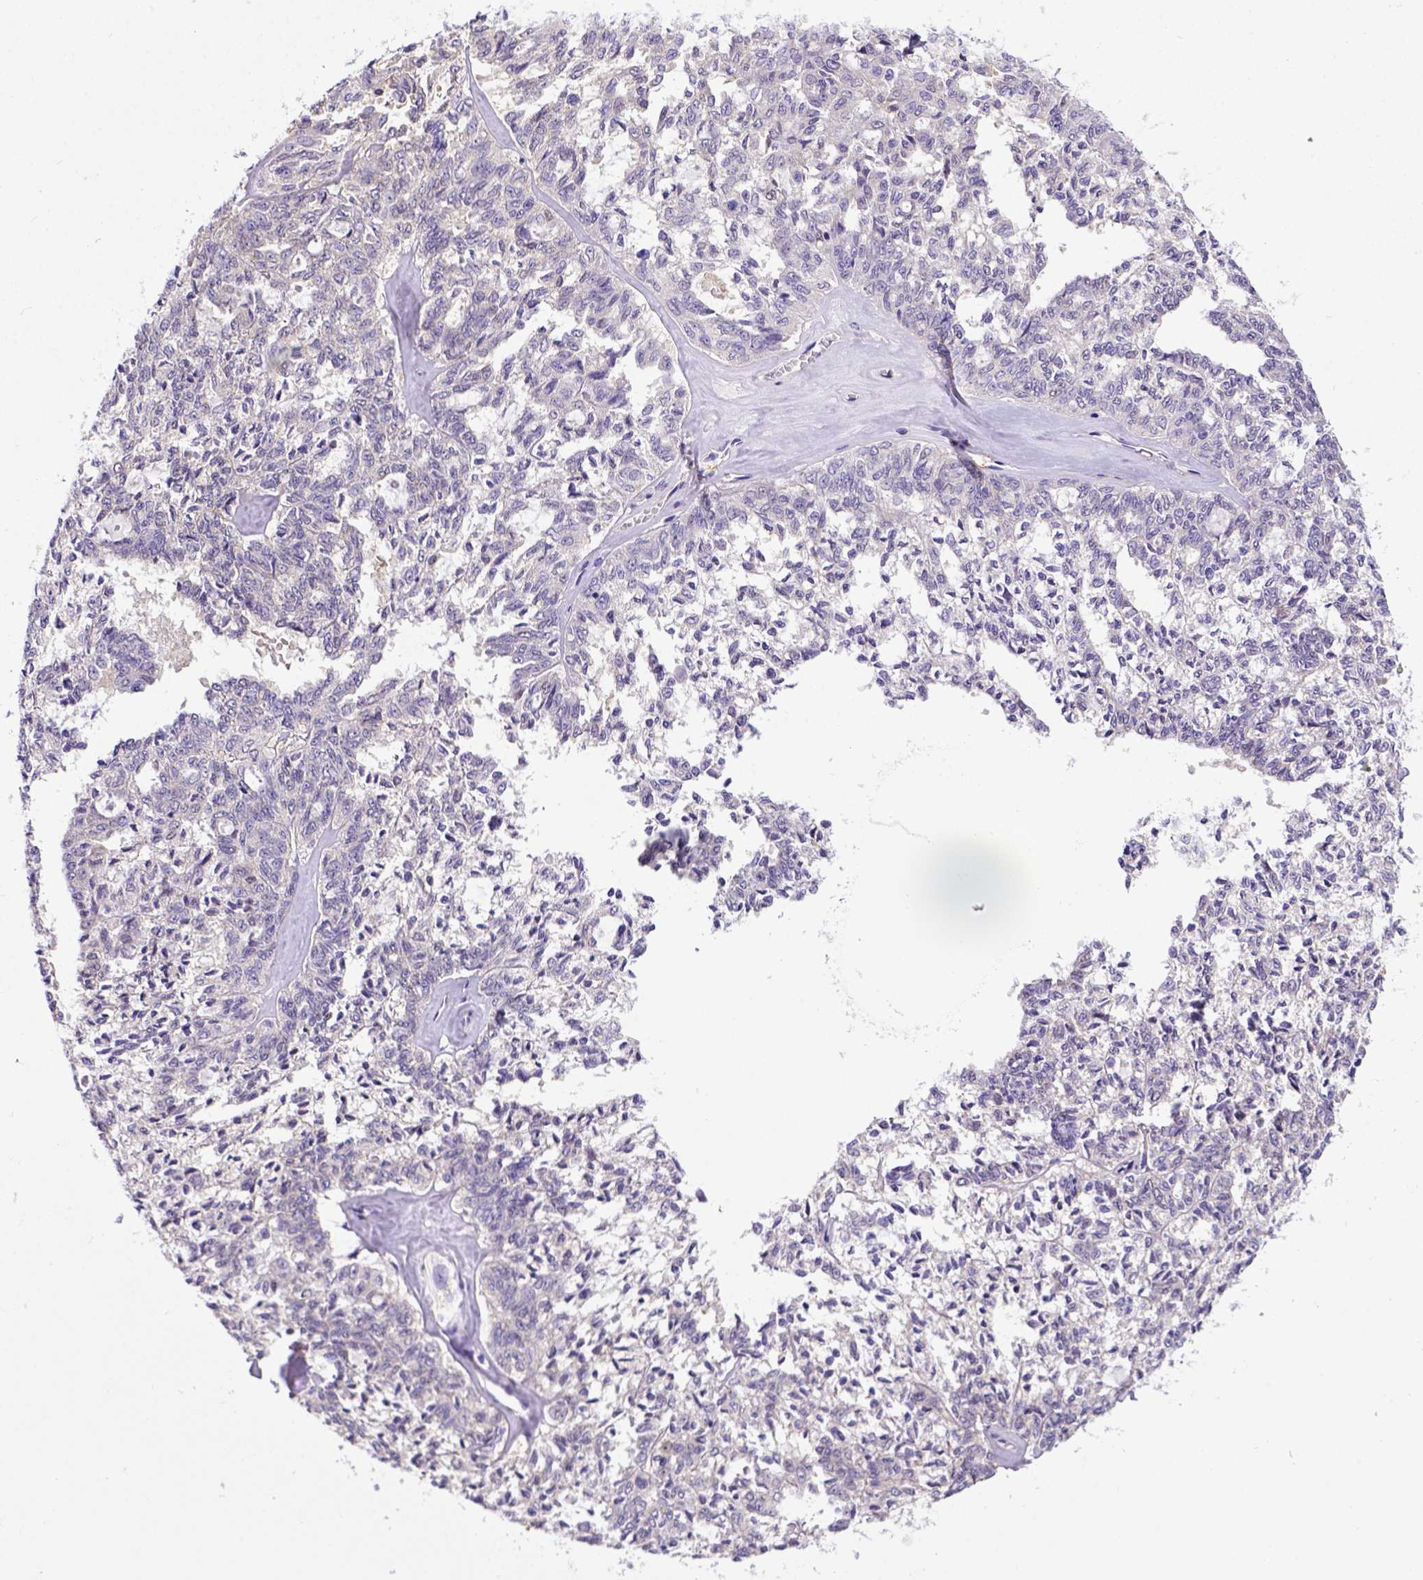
{"staining": {"intensity": "negative", "quantity": "none", "location": "none"}, "tissue": "ovarian cancer", "cell_type": "Tumor cells", "image_type": "cancer", "snomed": [{"axis": "morphology", "description": "Cystadenocarcinoma, serous, NOS"}, {"axis": "topography", "description": "Ovary"}], "caption": "Tumor cells are negative for protein expression in human ovarian serous cystadenocarcinoma.", "gene": "BTN1A1", "patient": {"sex": "female", "age": 71}}